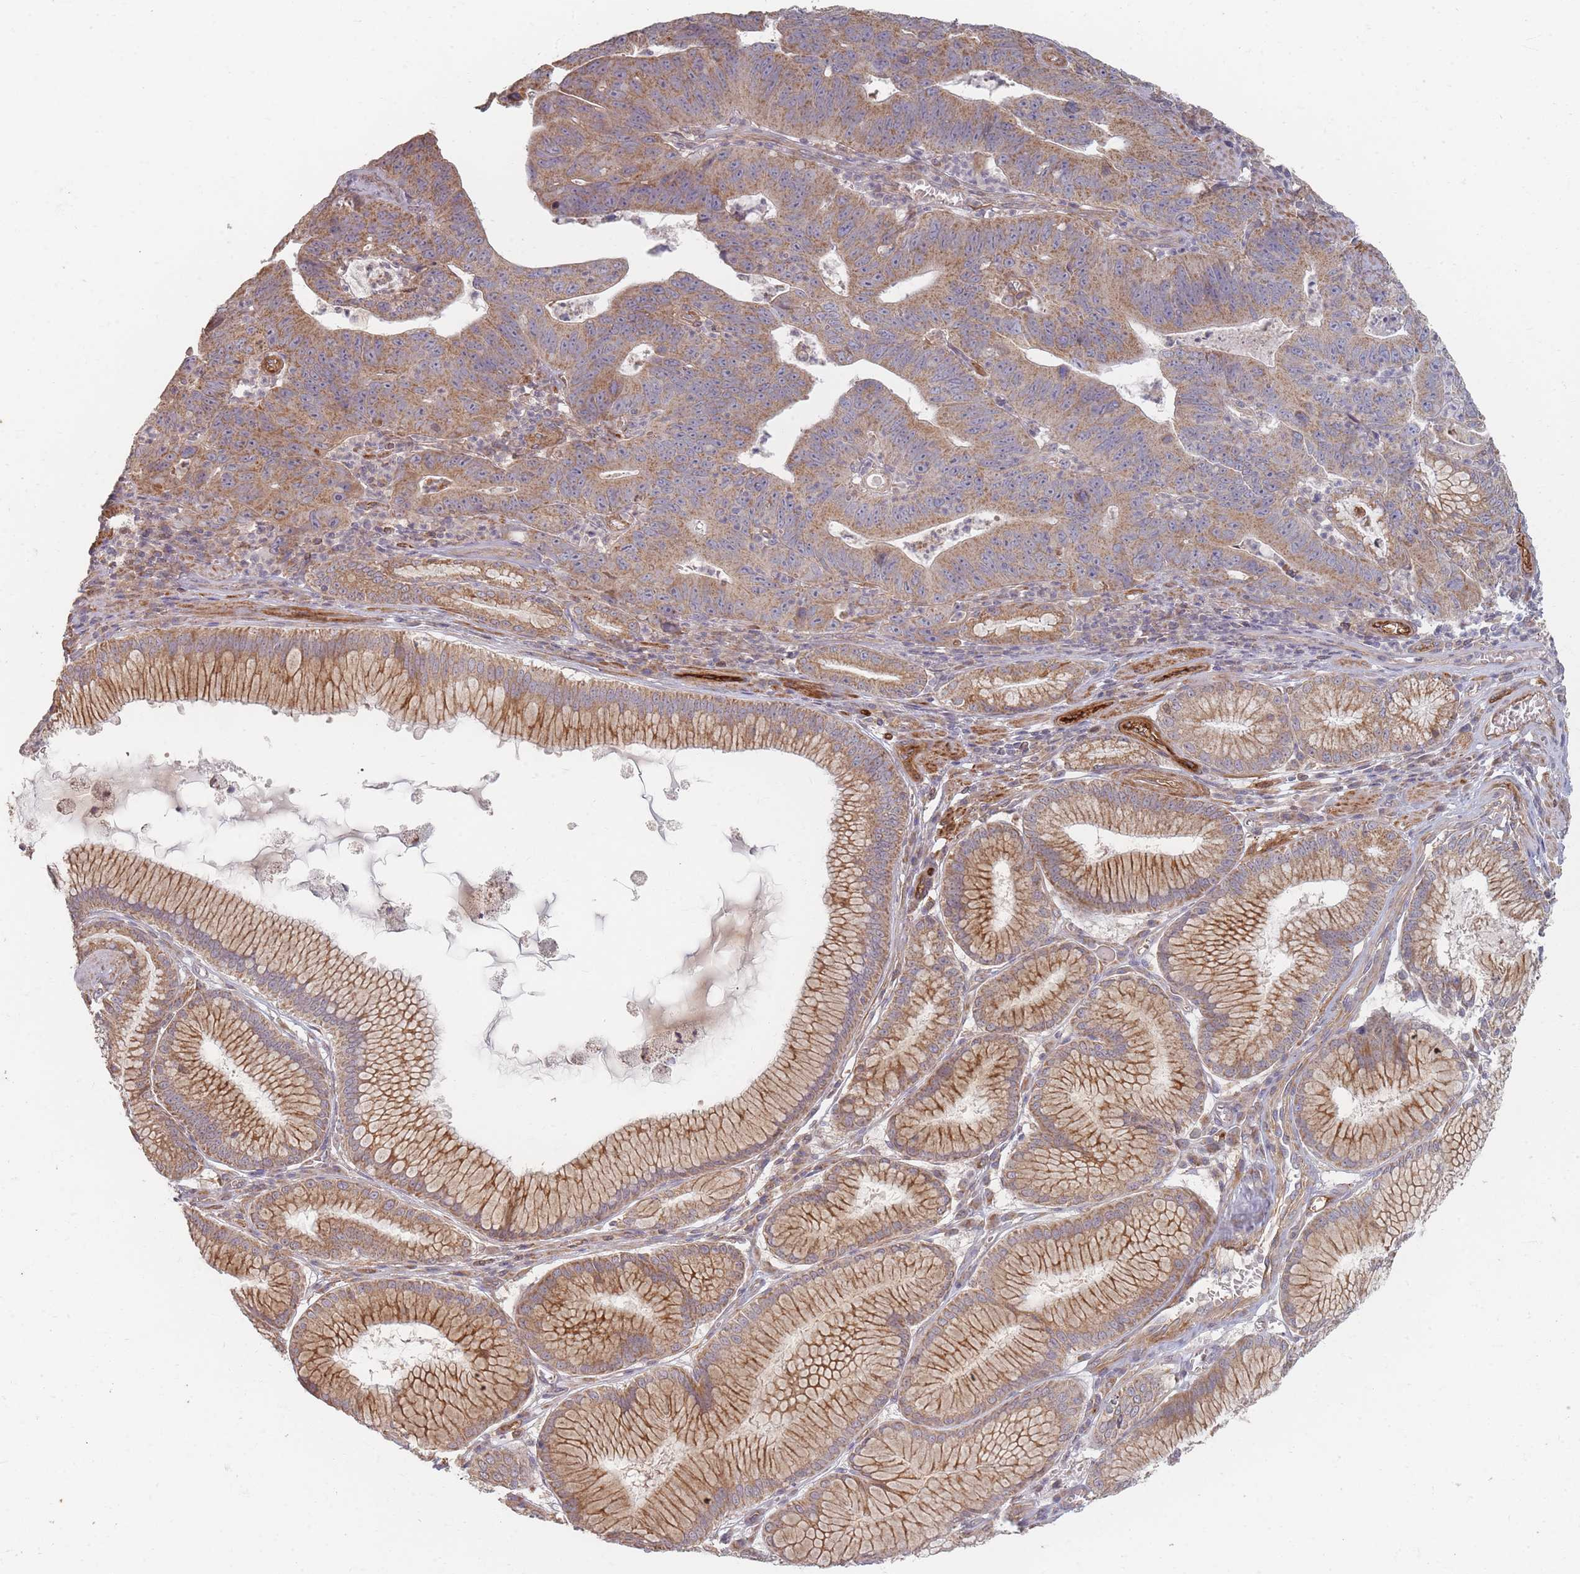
{"staining": {"intensity": "moderate", "quantity": ">75%", "location": "cytoplasmic/membranous"}, "tissue": "stomach cancer", "cell_type": "Tumor cells", "image_type": "cancer", "snomed": [{"axis": "morphology", "description": "Adenocarcinoma, NOS"}, {"axis": "topography", "description": "Stomach"}], "caption": "Protein staining of adenocarcinoma (stomach) tissue reveals moderate cytoplasmic/membranous positivity in about >75% of tumor cells.", "gene": "MRPS6", "patient": {"sex": "male", "age": 59}}